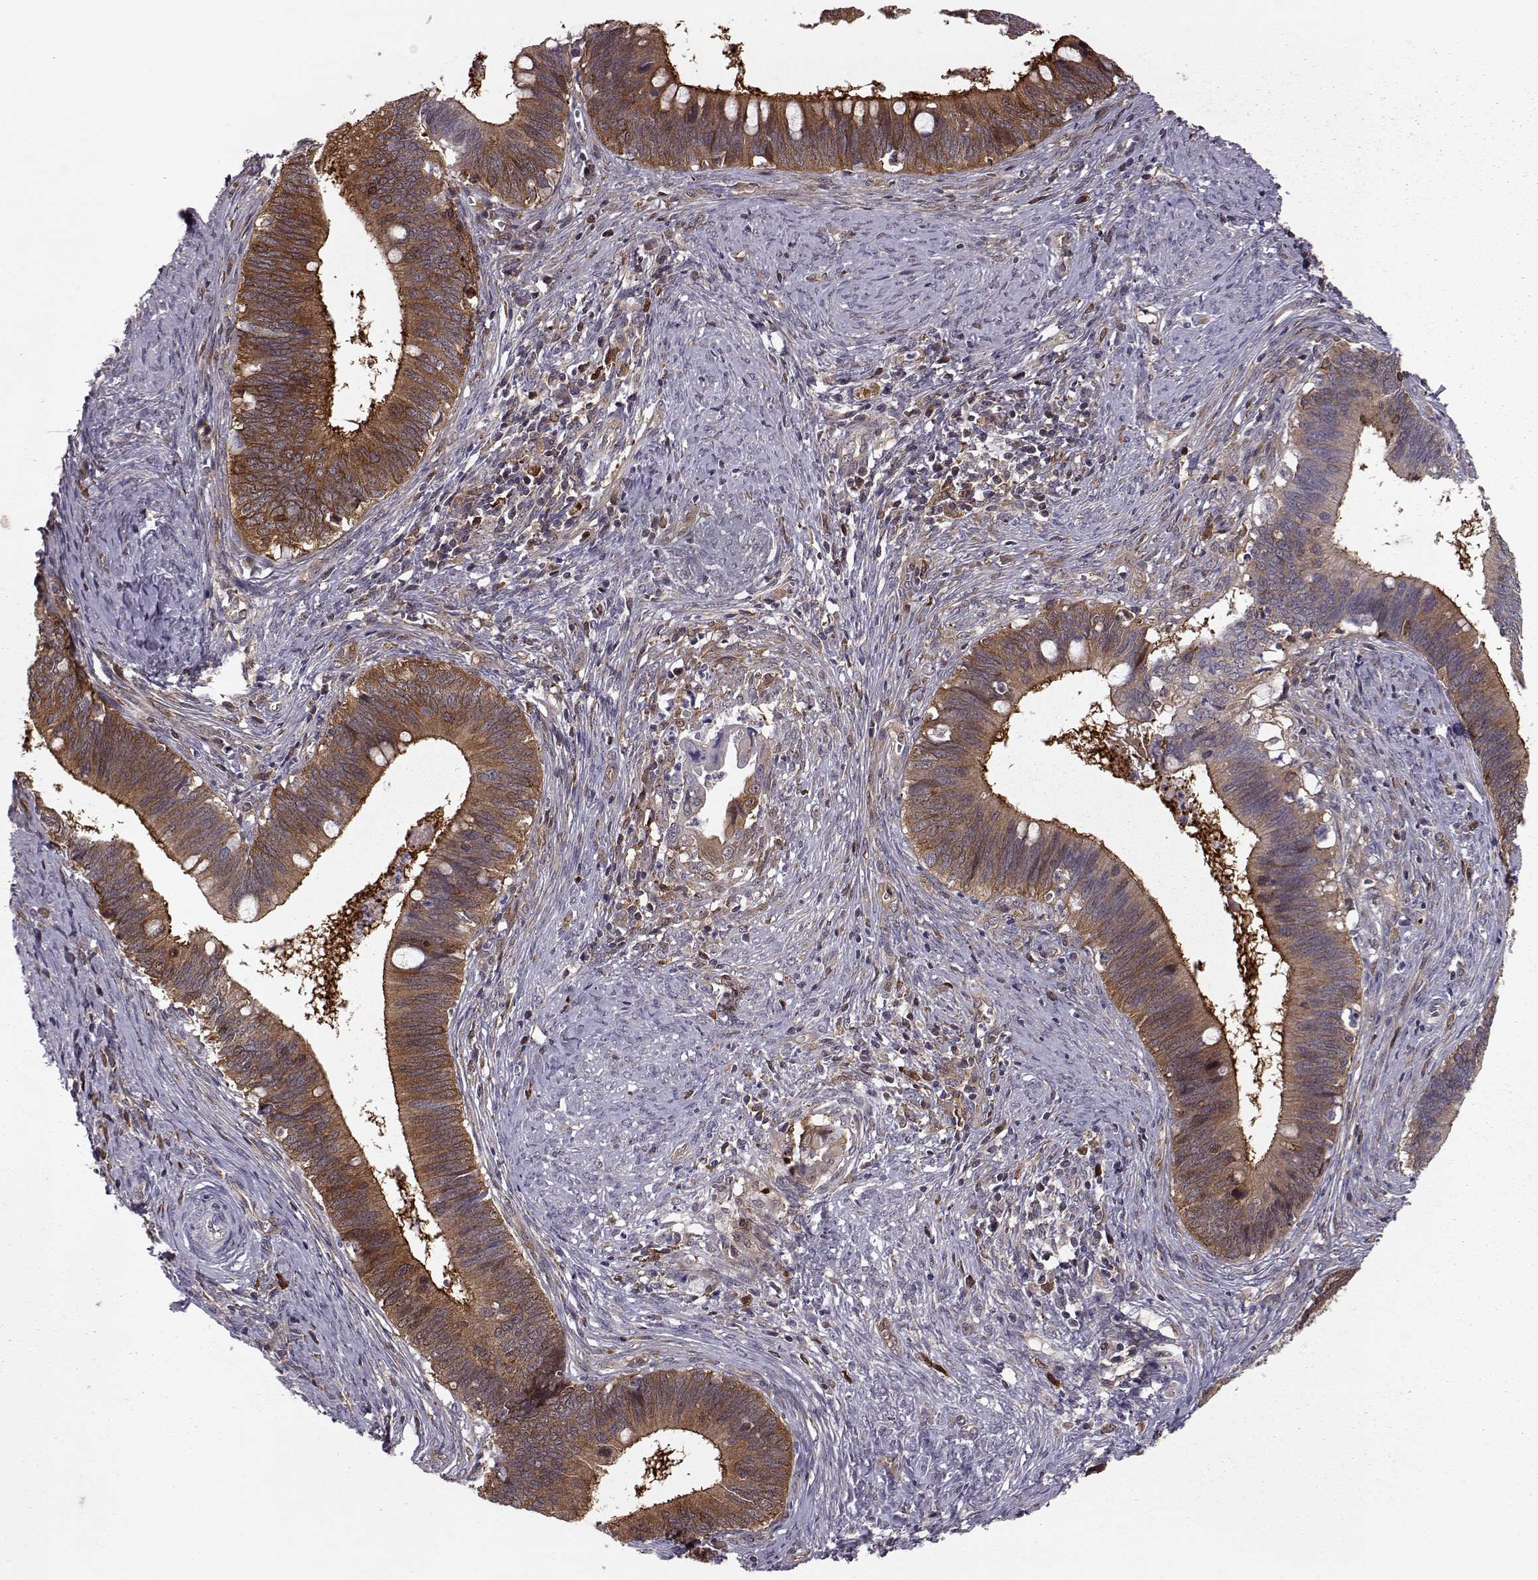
{"staining": {"intensity": "strong", "quantity": ">75%", "location": "cytoplasmic/membranous"}, "tissue": "cervical cancer", "cell_type": "Tumor cells", "image_type": "cancer", "snomed": [{"axis": "morphology", "description": "Adenocarcinoma, NOS"}, {"axis": "topography", "description": "Cervix"}], "caption": "Protein analysis of adenocarcinoma (cervical) tissue demonstrates strong cytoplasmic/membranous expression in about >75% of tumor cells.", "gene": "RANBP1", "patient": {"sex": "female", "age": 42}}